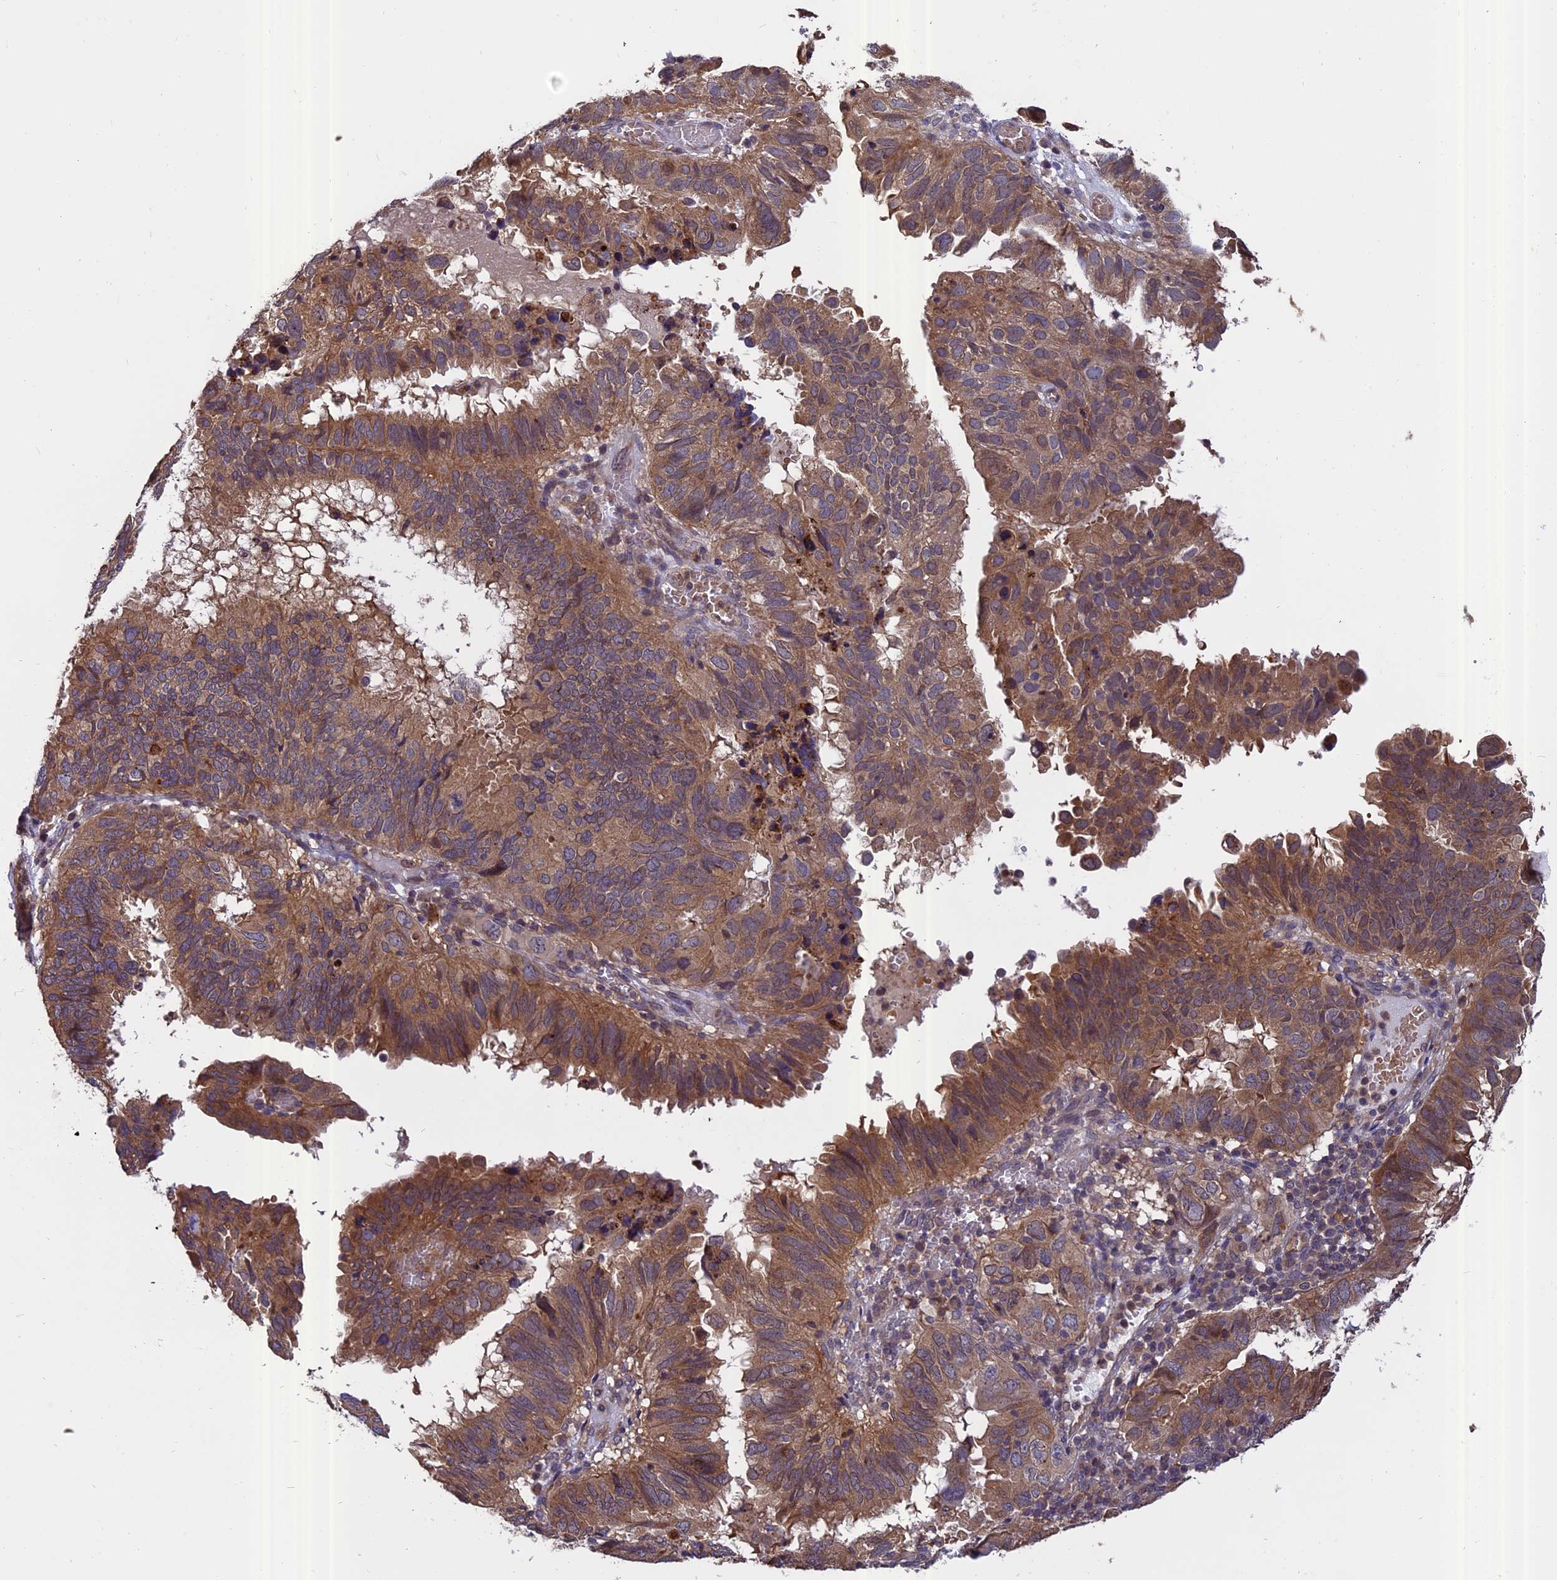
{"staining": {"intensity": "moderate", "quantity": ">75%", "location": "cytoplasmic/membranous"}, "tissue": "endometrial cancer", "cell_type": "Tumor cells", "image_type": "cancer", "snomed": [{"axis": "morphology", "description": "Adenocarcinoma, NOS"}, {"axis": "topography", "description": "Uterus"}], "caption": "Protein expression analysis of adenocarcinoma (endometrial) exhibits moderate cytoplasmic/membranous expression in about >75% of tumor cells.", "gene": "CHMP2A", "patient": {"sex": "female", "age": 77}}